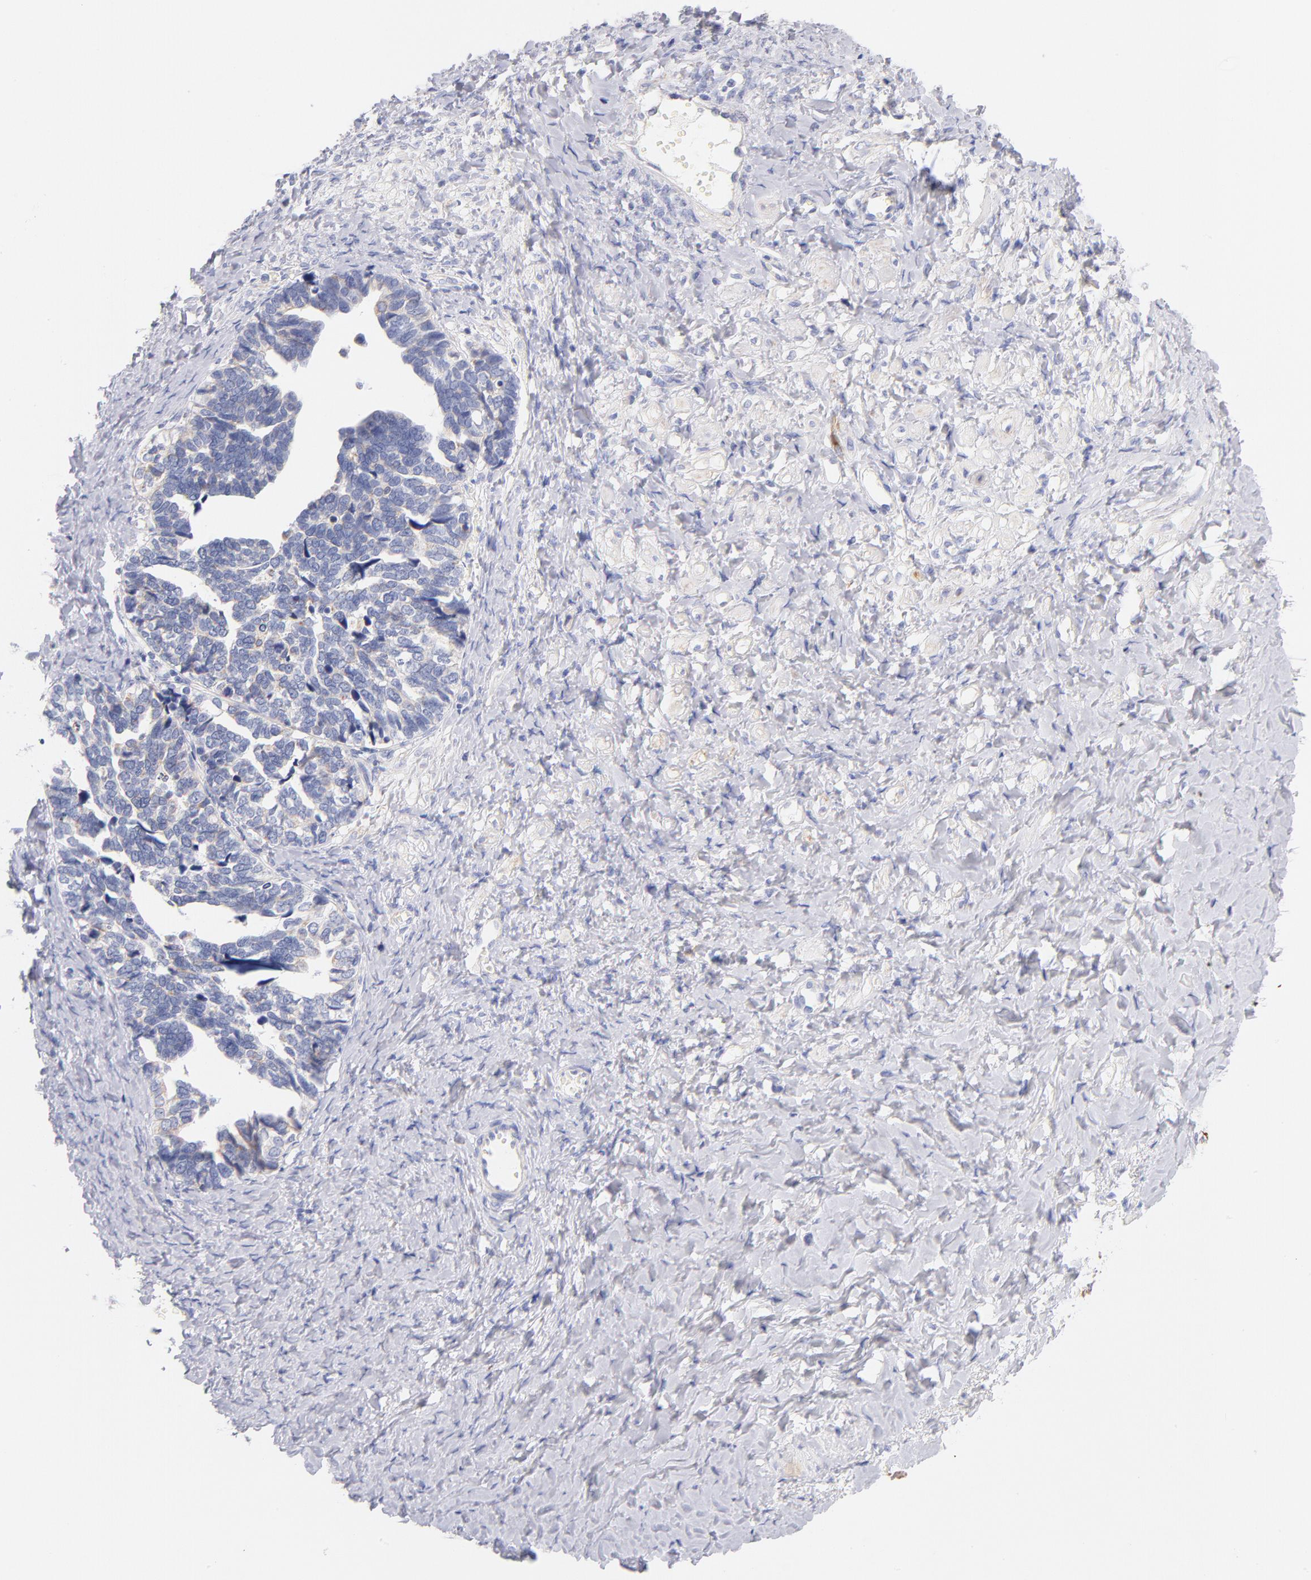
{"staining": {"intensity": "negative", "quantity": "none", "location": "none"}, "tissue": "ovarian cancer", "cell_type": "Tumor cells", "image_type": "cancer", "snomed": [{"axis": "morphology", "description": "Cystadenocarcinoma, serous, NOS"}, {"axis": "topography", "description": "Ovary"}], "caption": "Tumor cells show no significant expression in ovarian cancer.", "gene": "AIFM1", "patient": {"sex": "female", "age": 77}}